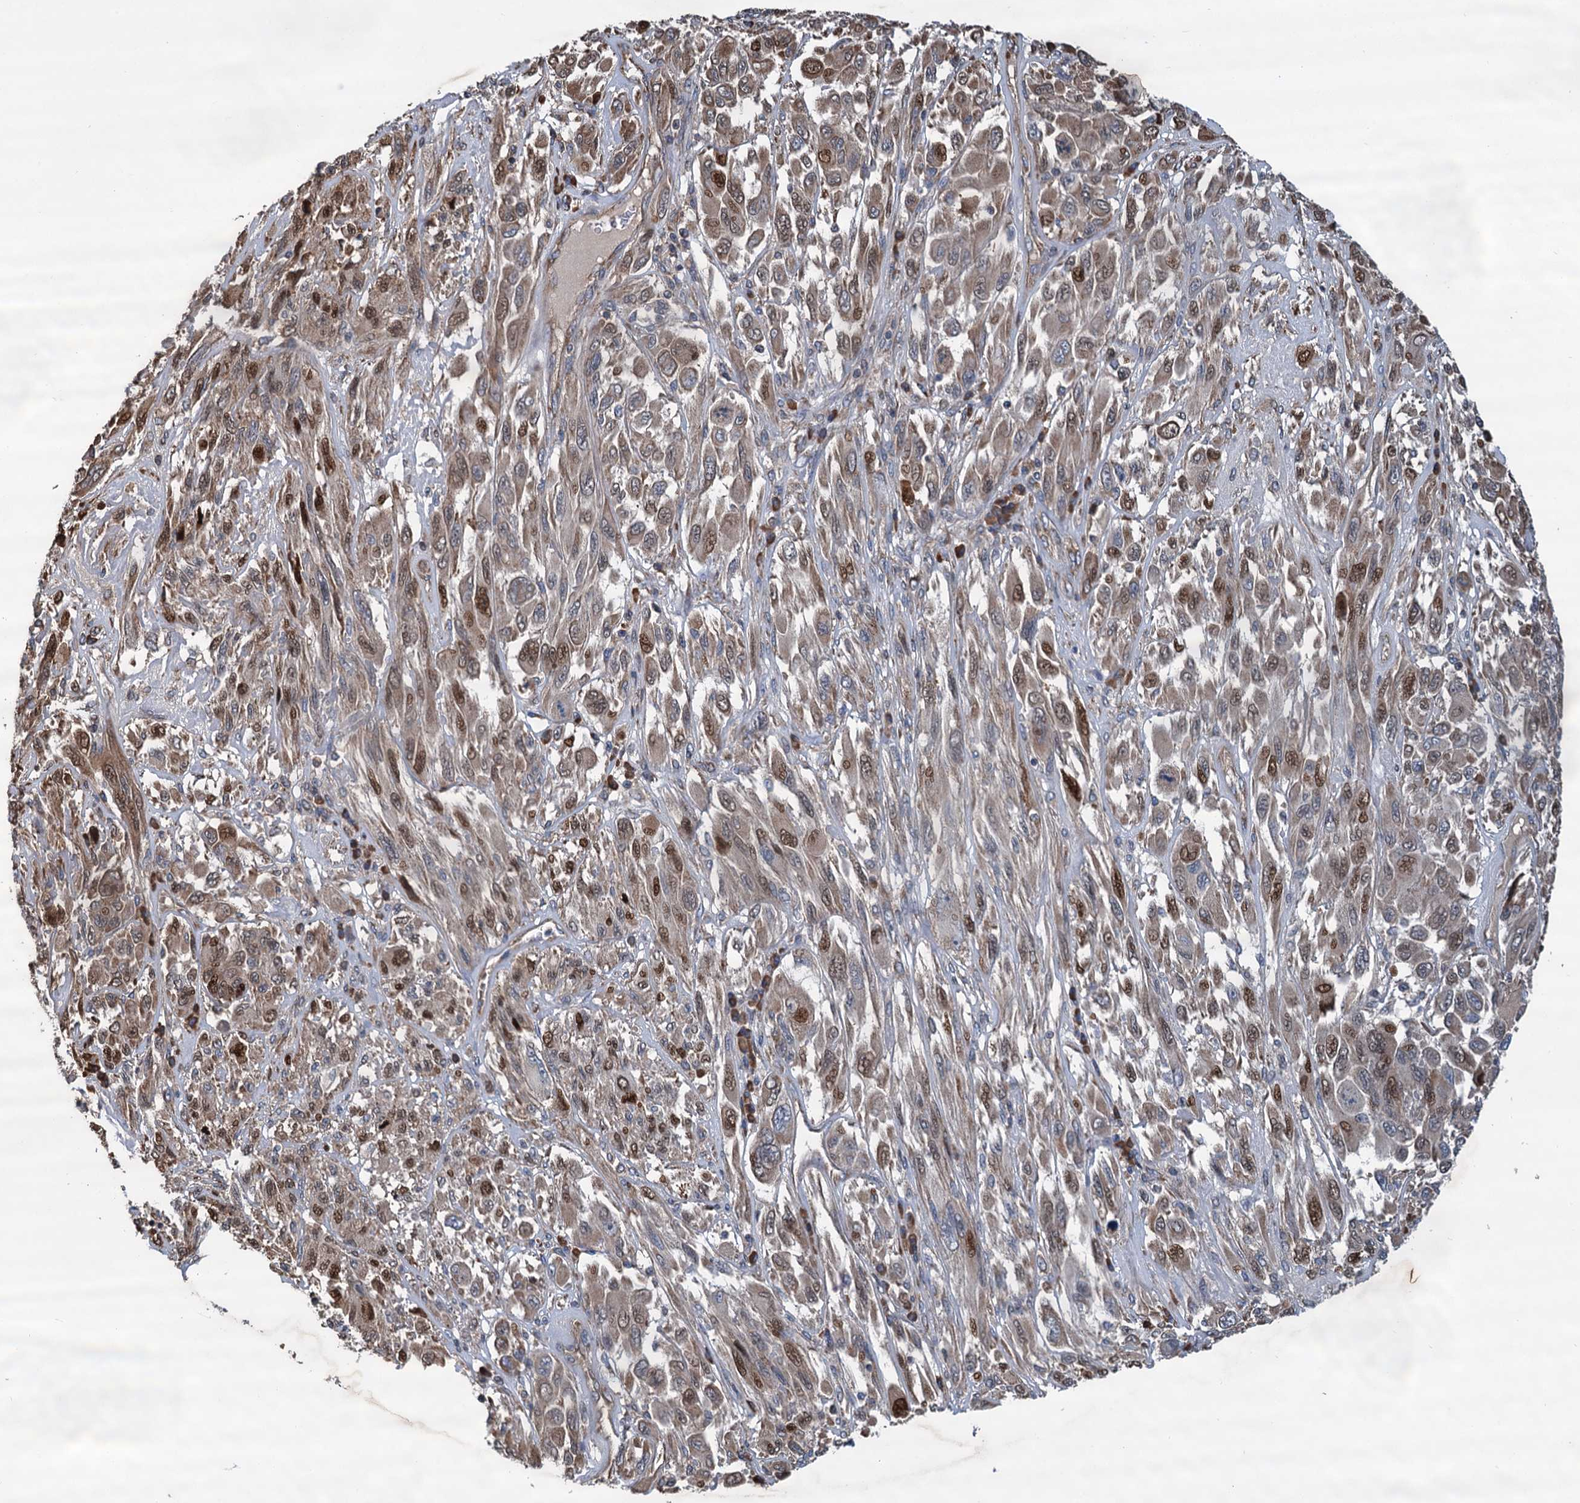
{"staining": {"intensity": "moderate", "quantity": "25%-75%", "location": "nuclear"}, "tissue": "melanoma", "cell_type": "Tumor cells", "image_type": "cancer", "snomed": [{"axis": "morphology", "description": "Malignant melanoma, NOS"}, {"axis": "topography", "description": "Skin"}], "caption": "Protein expression by immunohistochemistry reveals moderate nuclear positivity in about 25%-75% of tumor cells in malignant melanoma. The staining is performed using DAB brown chromogen to label protein expression. The nuclei are counter-stained blue using hematoxylin.", "gene": "LINS1", "patient": {"sex": "female", "age": 91}}